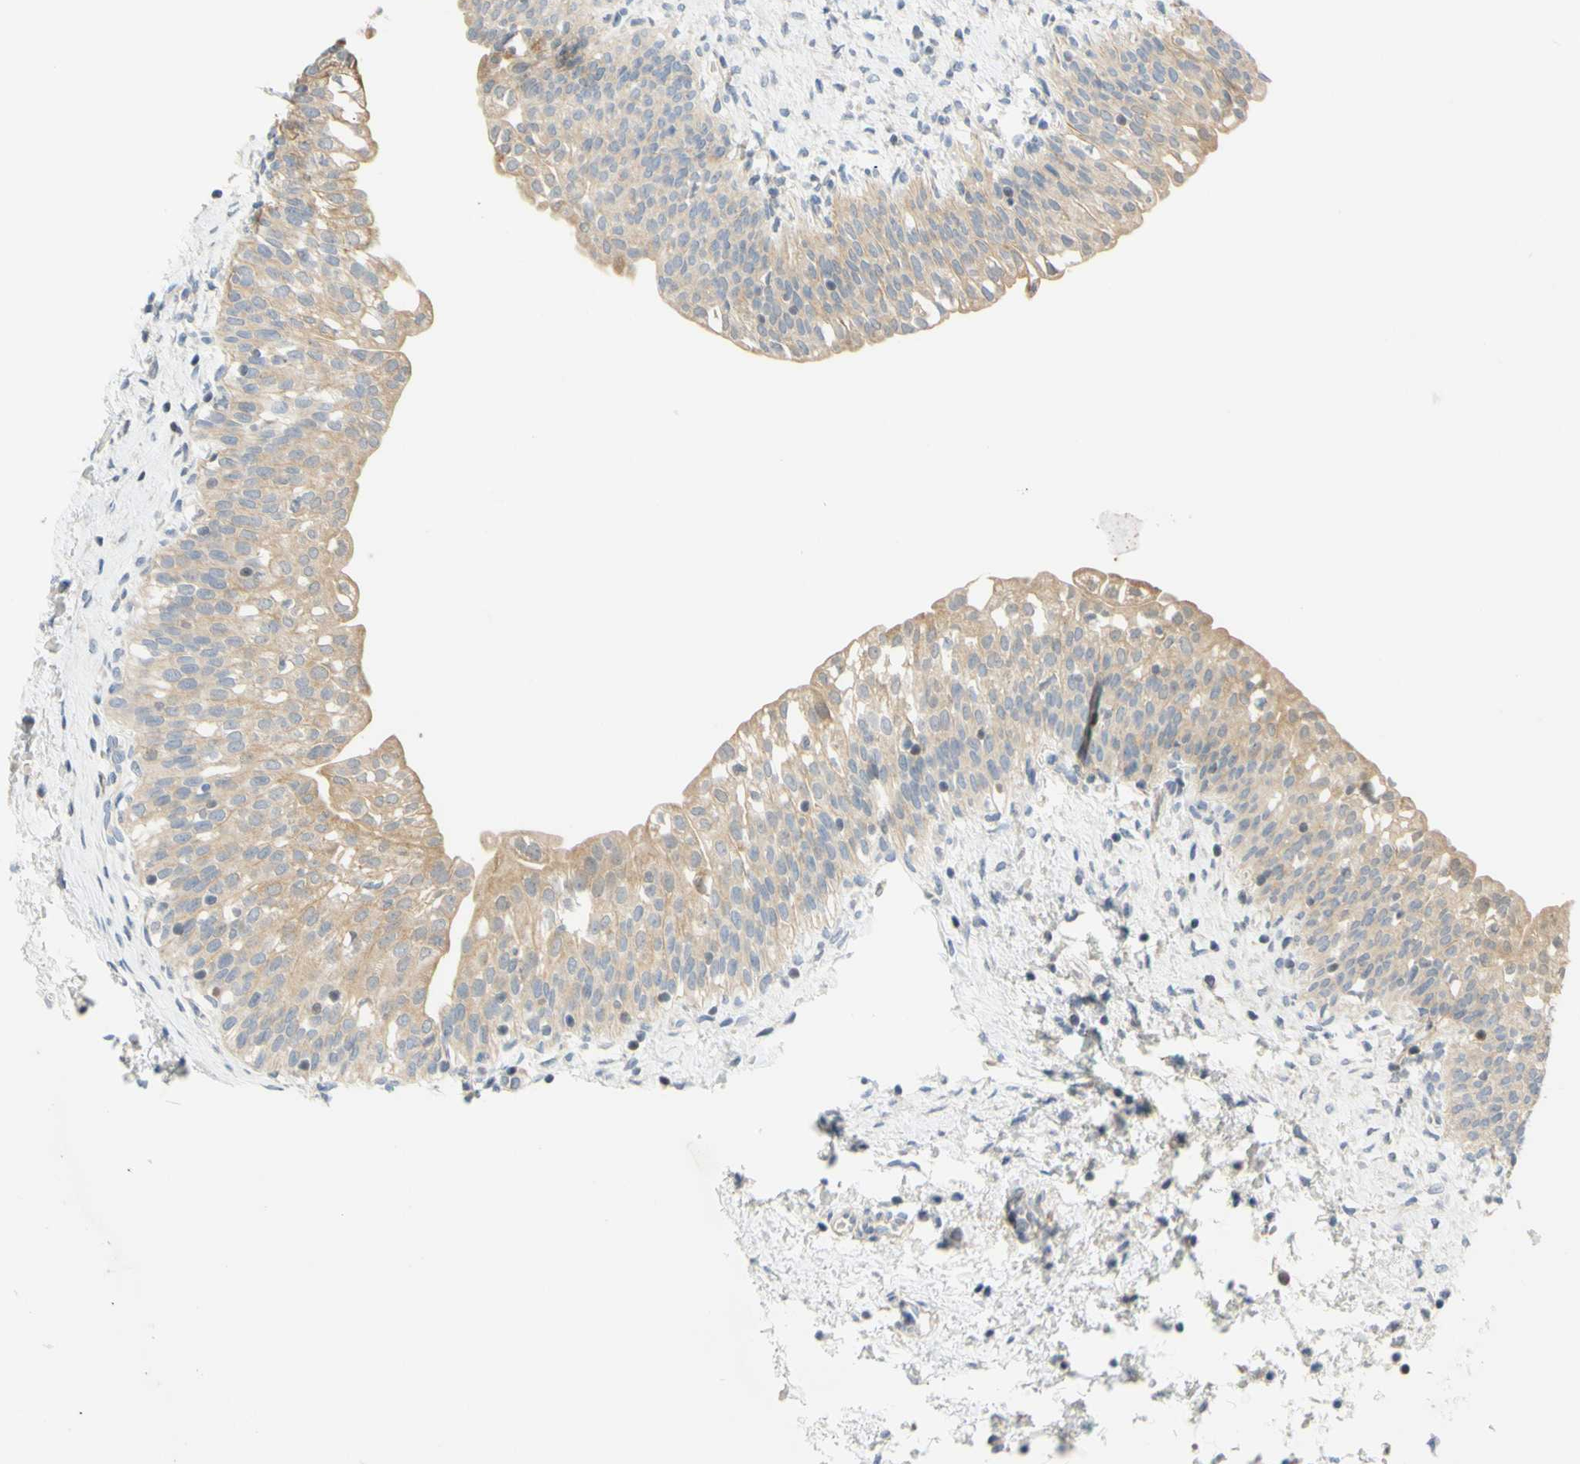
{"staining": {"intensity": "weak", "quantity": ">75%", "location": "cytoplasmic/membranous"}, "tissue": "urinary bladder", "cell_type": "Urothelial cells", "image_type": "normal", "snomed": [{"axis": "morphology", "description": "Normal tissue, NOS"}, {"axis": "topography", "description": "Urinary bladder"}], "caption": "Protein expression by immunohistochemistry (IHC) demonstrates weak cytoplasmic/membranous positivity in approximately >75% of urothelial cells in unremarkable urinary bladder. The protein is shown in brown color, while the nuclei are stained blue.", "gene": "CCNB2", "patient": {"sex": "male", "age": 55}}